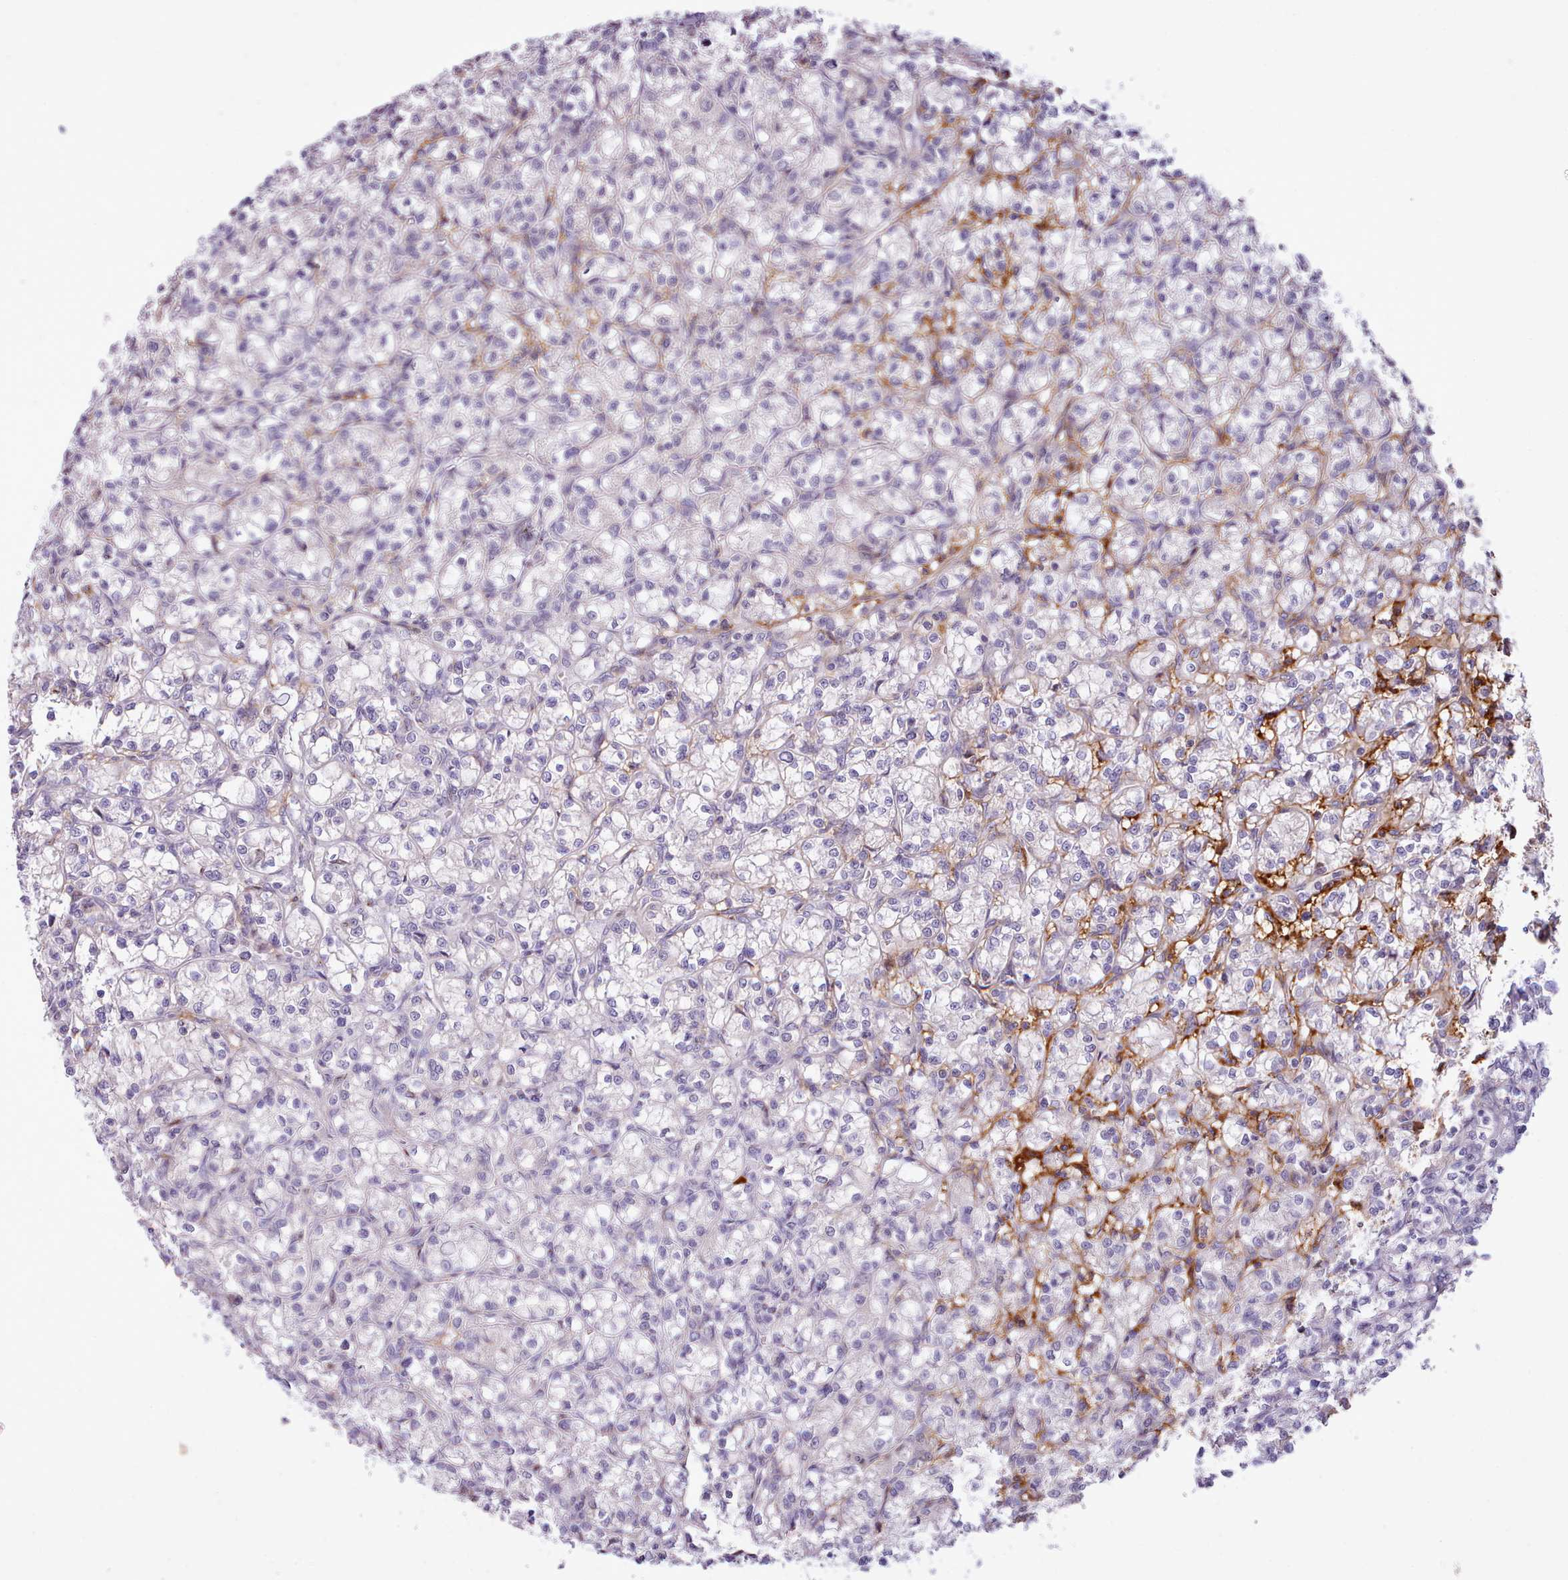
{"staining": {"intensity": "negative", "quantity": "none", "location": "none"}, "tissue": "renal cancer", "cell_type": "Tumor cells", "image_type": "cancer", "snomed": [{"axis": "morphology", "description": "Adenocarcinoma, NOS"}, {"axis": "topography", "description": "Kidney"}], "caption": "Renal cancer was stained to show a protein in brown. There is no significant positivity in tumor cells.", "gene": "CYP2A13", "patient": {"sex": "female", "age": 59}}